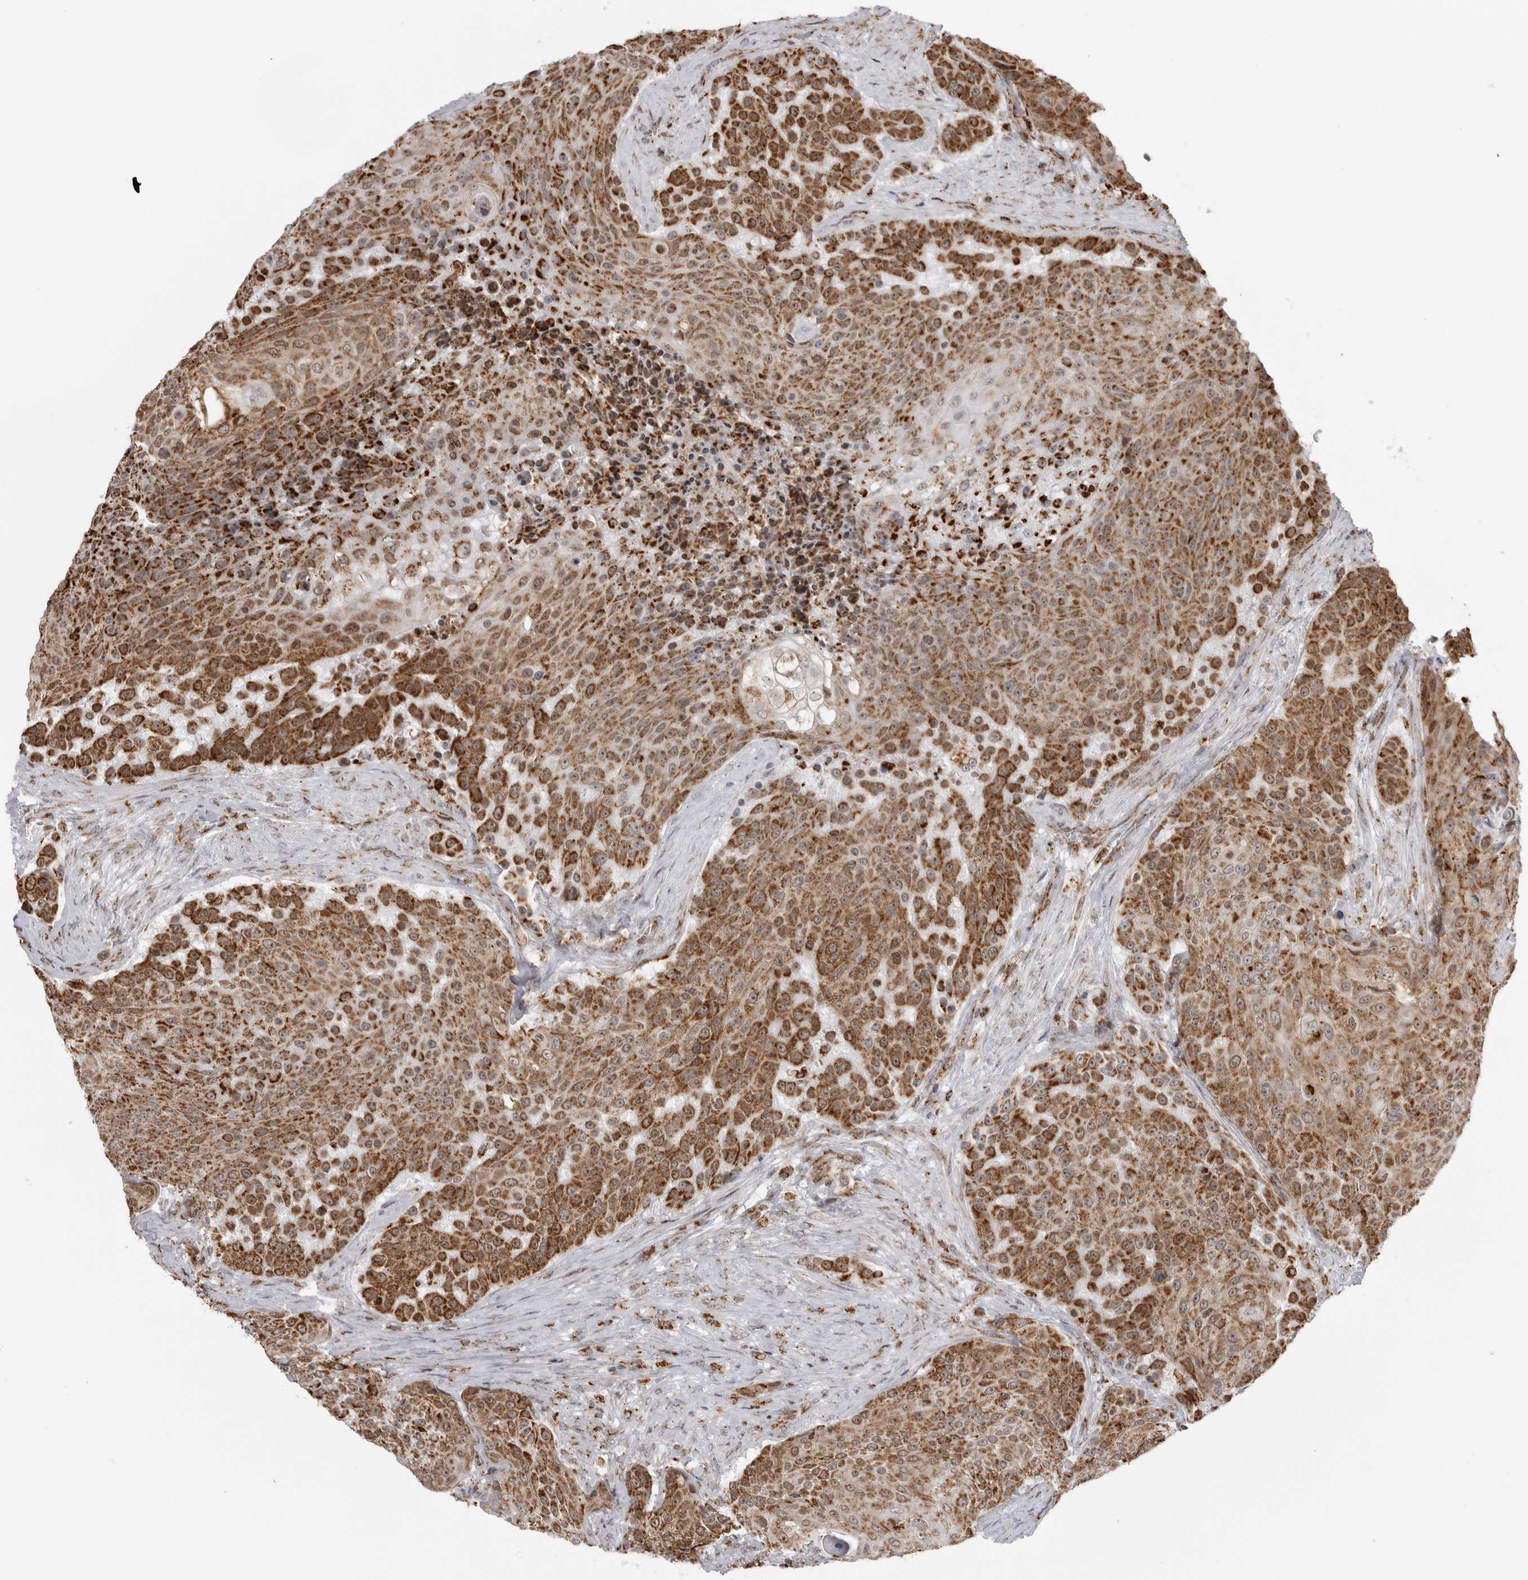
{"staining": {"intensity": "strong", "quantity": ">75%", "location": "cytoplasmic/membranous"}, "tissue": "urothelial cancer", "cell_type": "Tumor cells", "image_type": "cancer", "snomed": [{"axis": "morphology", "description": "Urothelial carcinoma, High grade"}, {"axis": "topography", "description": "Urinary bladder"}], "caption": "An immunohistochemistry micrograph of tumor tissue is shown. Protein staining in brown labels strong cytoplasmic/membranous positivity in high-grade urothelial carcinoma within tumor cells.", "gene": "COX5A", "patient": {"sex": "female", "age": 63}}